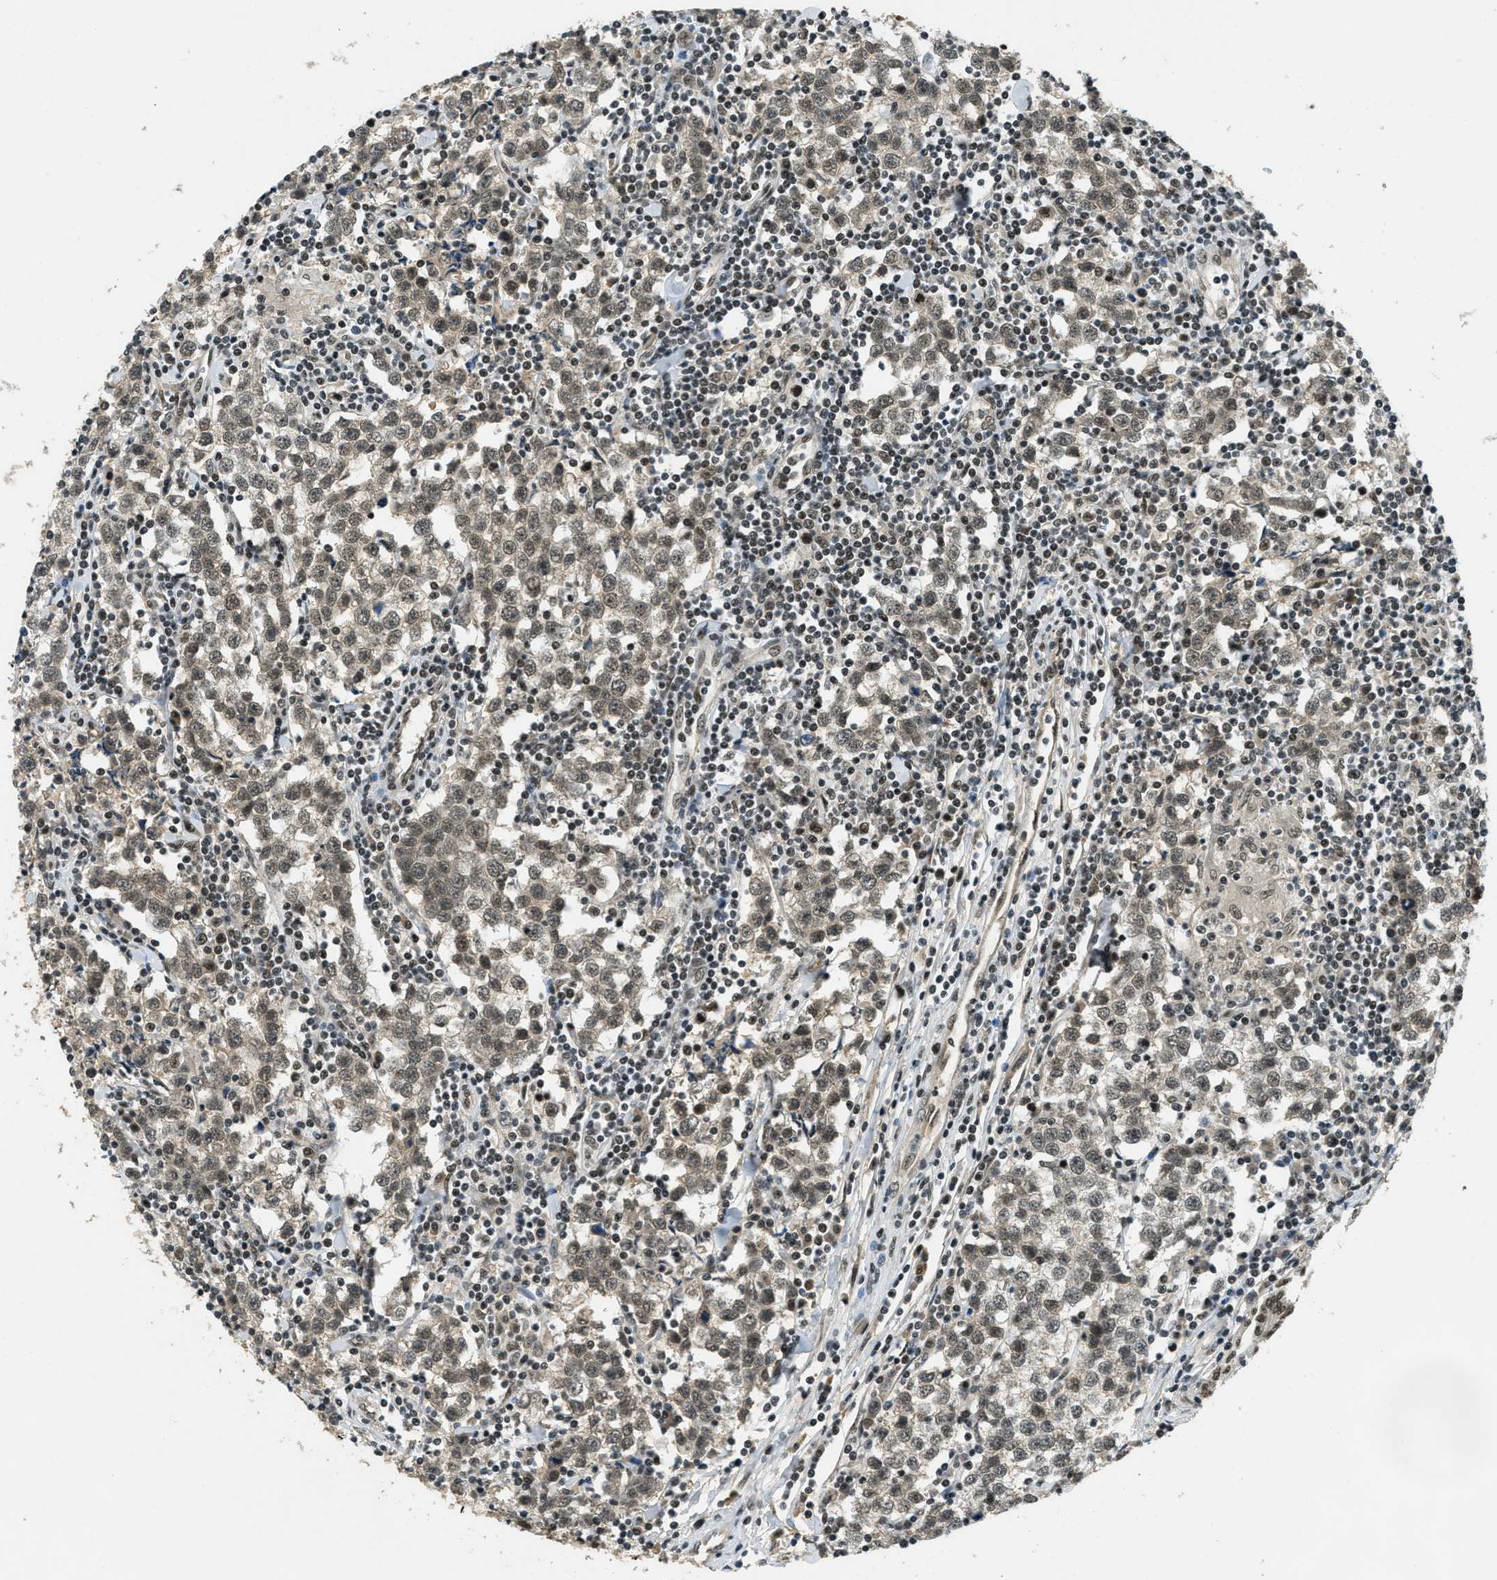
{"staining": {"intensity": "moderate", "quantity": ">75%", "location": "nuclear"}, "tissue": "testis cancer", "cell_type": "Tumor cells", "image_type": "cancer", "snomed": [{"axis": "morphology", "description": "Seminoma, NOS"}, {"axis": "morphology", "description": "Carcinoma, Embryonal, NOS"}, {"axis": "topography", "description": "Testis"}], "caption": "Immunohistochemistry photomicrograph of human seminoma (testis) stained for a protein (brown), which shows medium levels of moderate nuclear positivity in approximately >75% of tumor cells.", "gene": "ZNF148", "patient": {"sex": "male", "age": 36}}